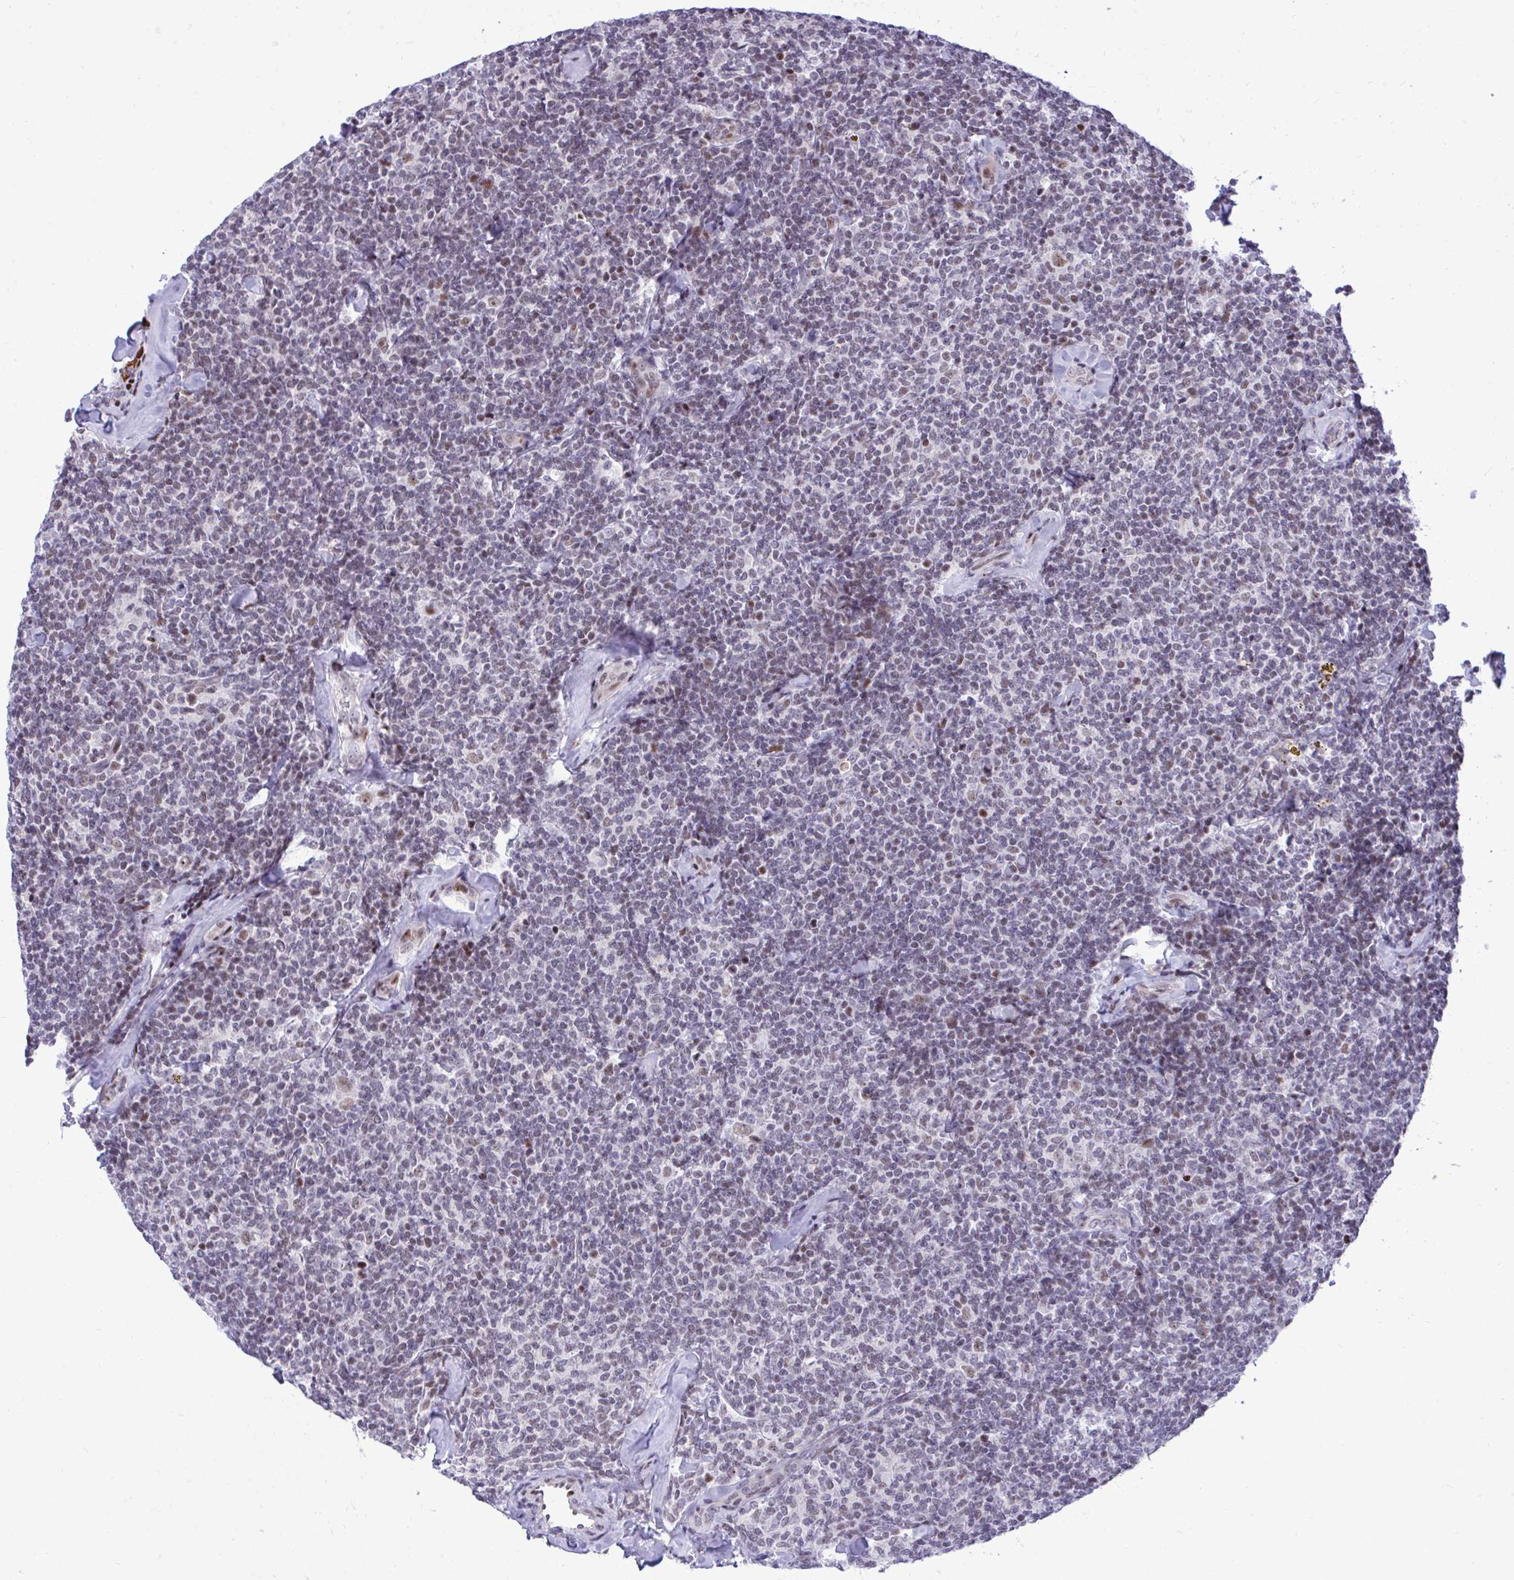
{"staining": {"intensity": "weak", "quantity": "<25%", "location": "nuclear"}, "tissue": "lymphoma", "cell_type": "Tumor cells", "image_type": "cancer", "snomed": [{"axis": "morphology", "description": "Malignant lymphoma, non-Hodgkin's type, Low grade"}, {"axis": "topography", "description": "Lymph node"}], "caption": "This is an immunohistochemistry histopathology image of human lymphoma. There is no positivity in tumor cells.", "gene": "C14orf39", "patient": {"sex": "female", "age": 56}}